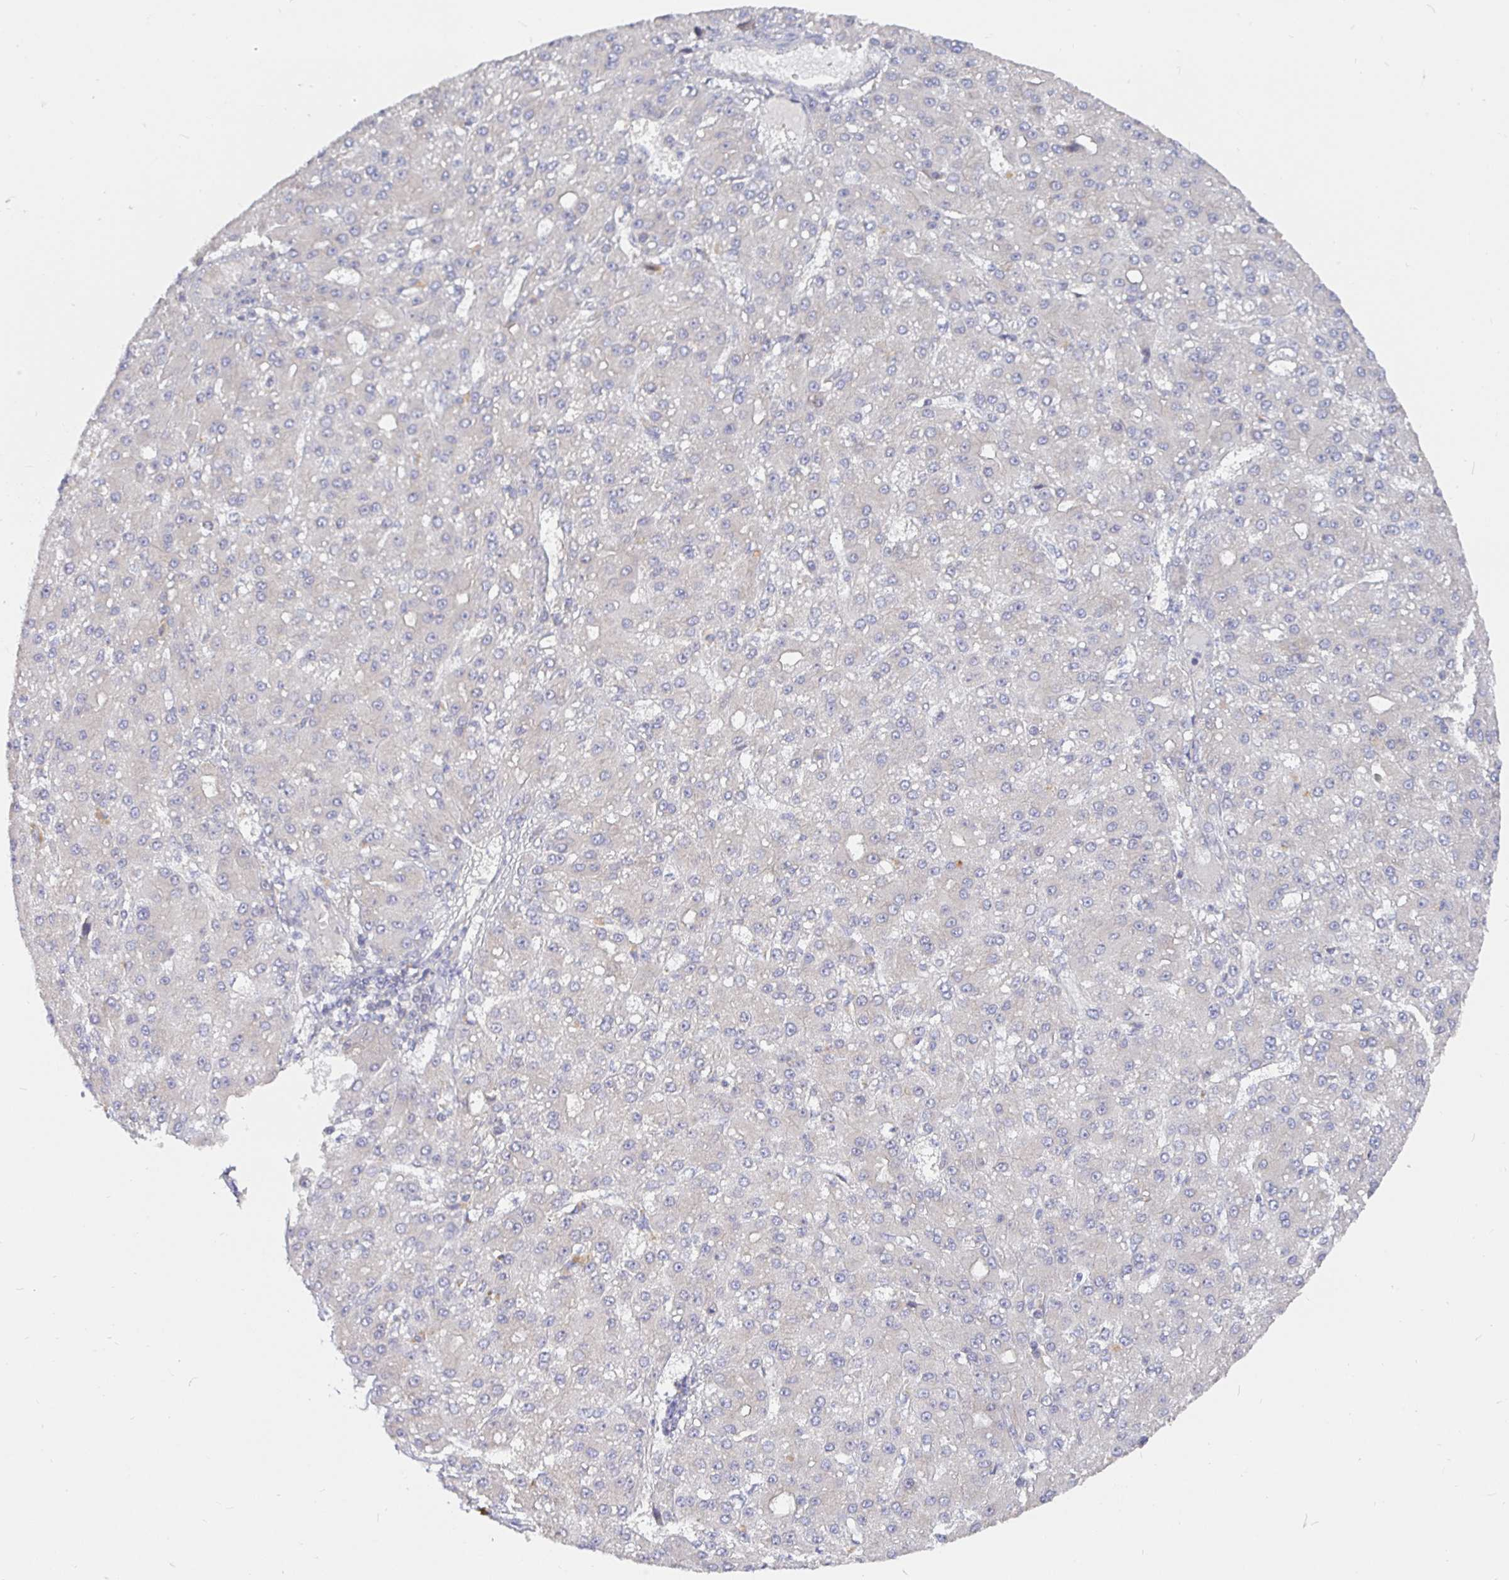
{"staining": {"intensity": "negative", "quantity": "none", "location": "none"}, "tissue": "liver cancer", "cell_type": "Tumor cells", "image_type": "cancer", "snomed": [{"axis": "morphology", "description": "Carcinoma, Hepatocellular, NOS"}, {"axis": "topography", "description": "Liver"}], "caption": "Immunohistochemistry (IHC) image of human liver cancer stained for a protein (brown), which displays no expression in tumor cells.", "gene": "KIF21A", "patient": {"sex": "male", "age": 67}}